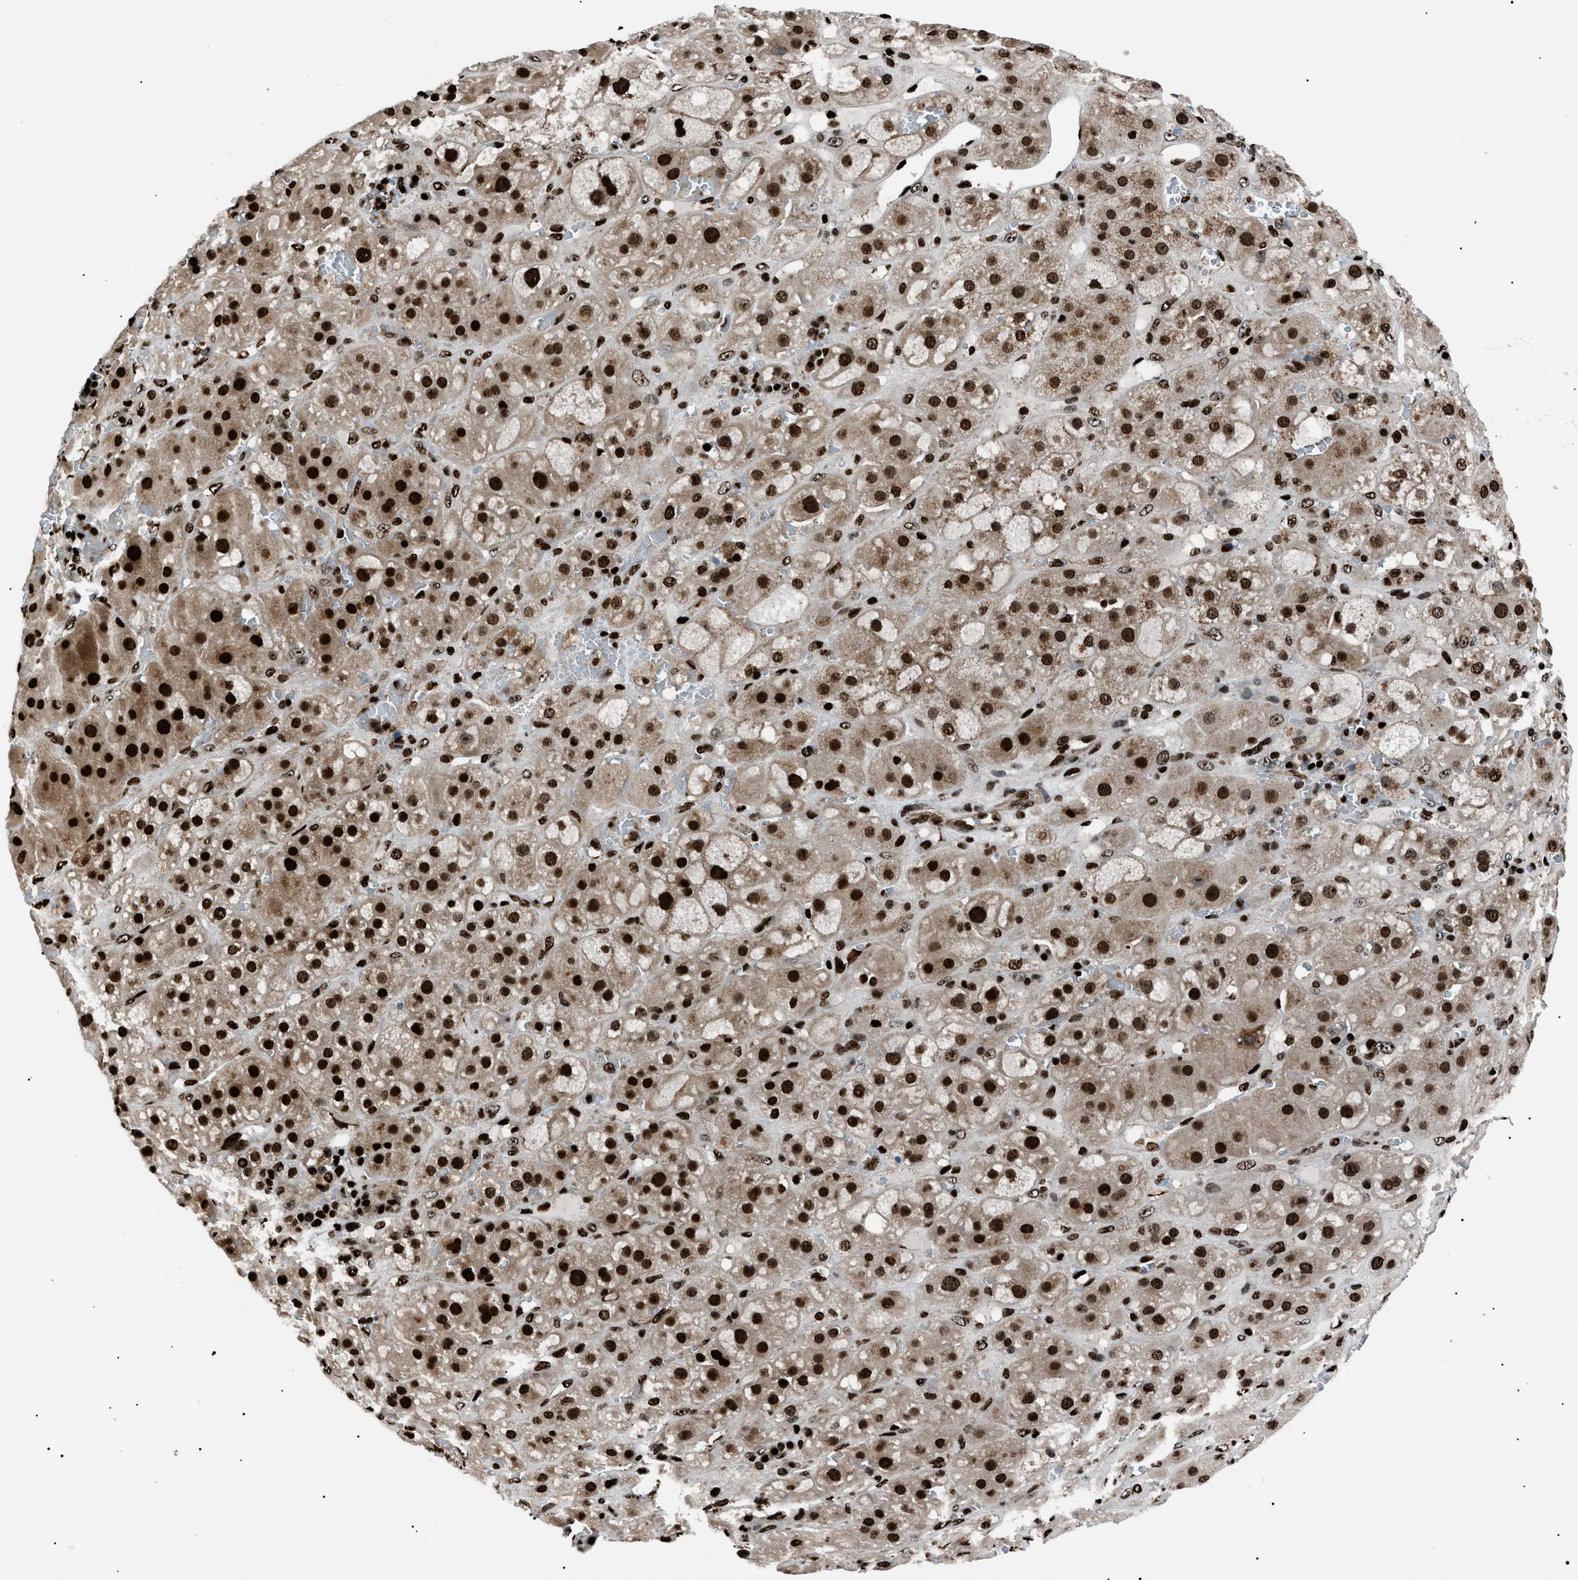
{"staining": {"intensity": "strong", "quantity": ">75%", "location": "nuclear"}, "tissue": "adrenal gland", "cell_type": "Glandular cells", "image_type": "normal", "snomed": [{"axis": "morphology", "description": "Normal tissue, NOS"}, {"axis": "topography", "description": "Adrenal gland"}], "caption": "DAB (3,3'-diaminobenzidine) immunohistochemical staining of benign human adrenal gland demonstrates strong nuclear protein positivity in approximately >75% of glandular cells. (brown staining indicates protein expression, while blue staining denotes nuclei).", "gene": "PRKX", "patient": {"sex": "female", "age": 47}}